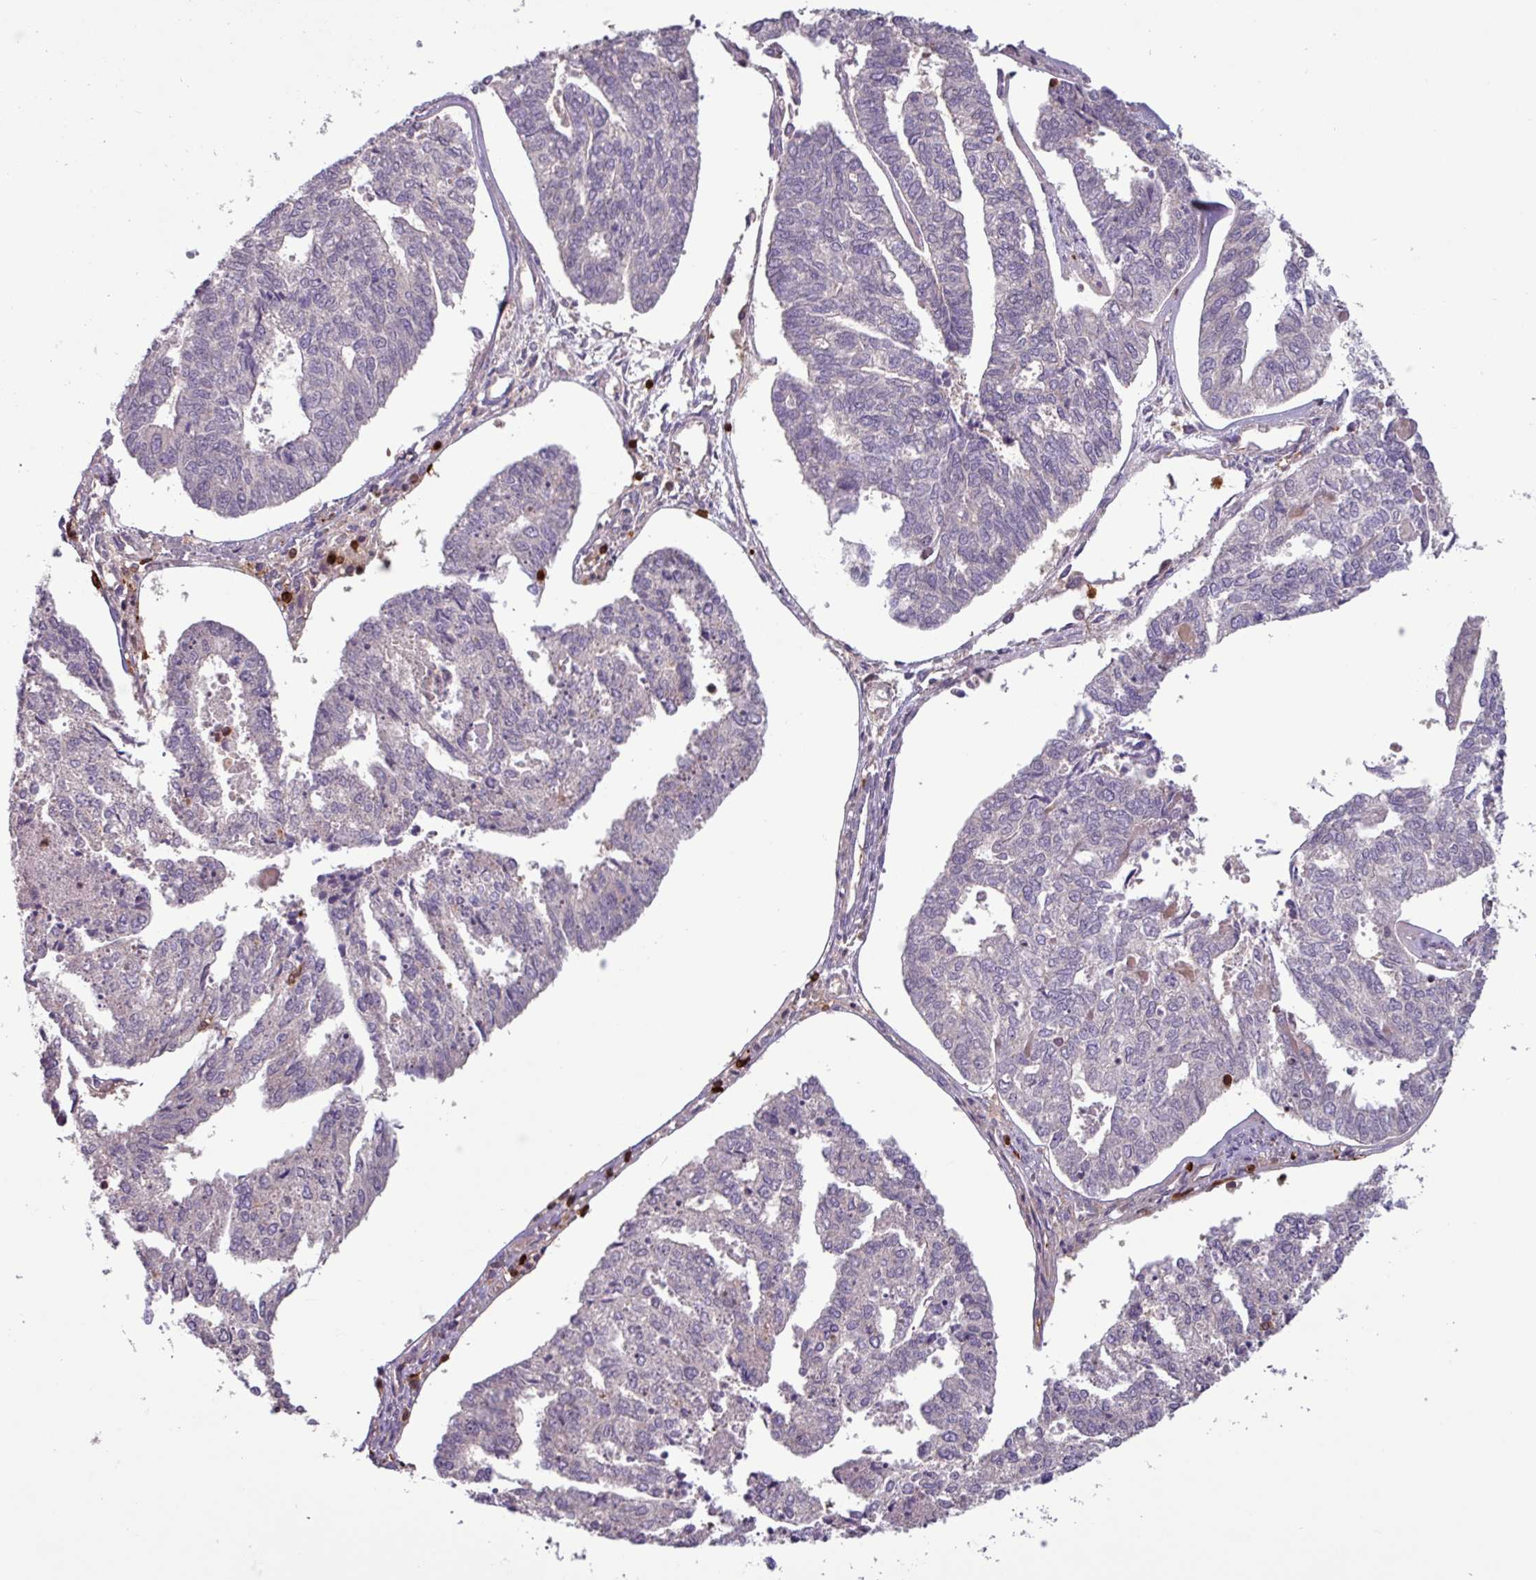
{"staining": {"intensity": "negative", "quantity": "none", "location": "none"}, "tissue": "endometrial cancer", "cell_type": "Tumor cells", "image_type": "cancer", "snomed": [{"axis": "morphology", "description": "Adenocarcinoma, NOS"}, {"axis": "topography", "description": "Endometrium"}], "caption": "Tumor cells are negative for brown protein staining in endometrial cancer. (Immunohistochemistry, brightfield microscopy, high magnification).", "gene": "SEC61G", "patient": {"sex": "female", "age": 73}}